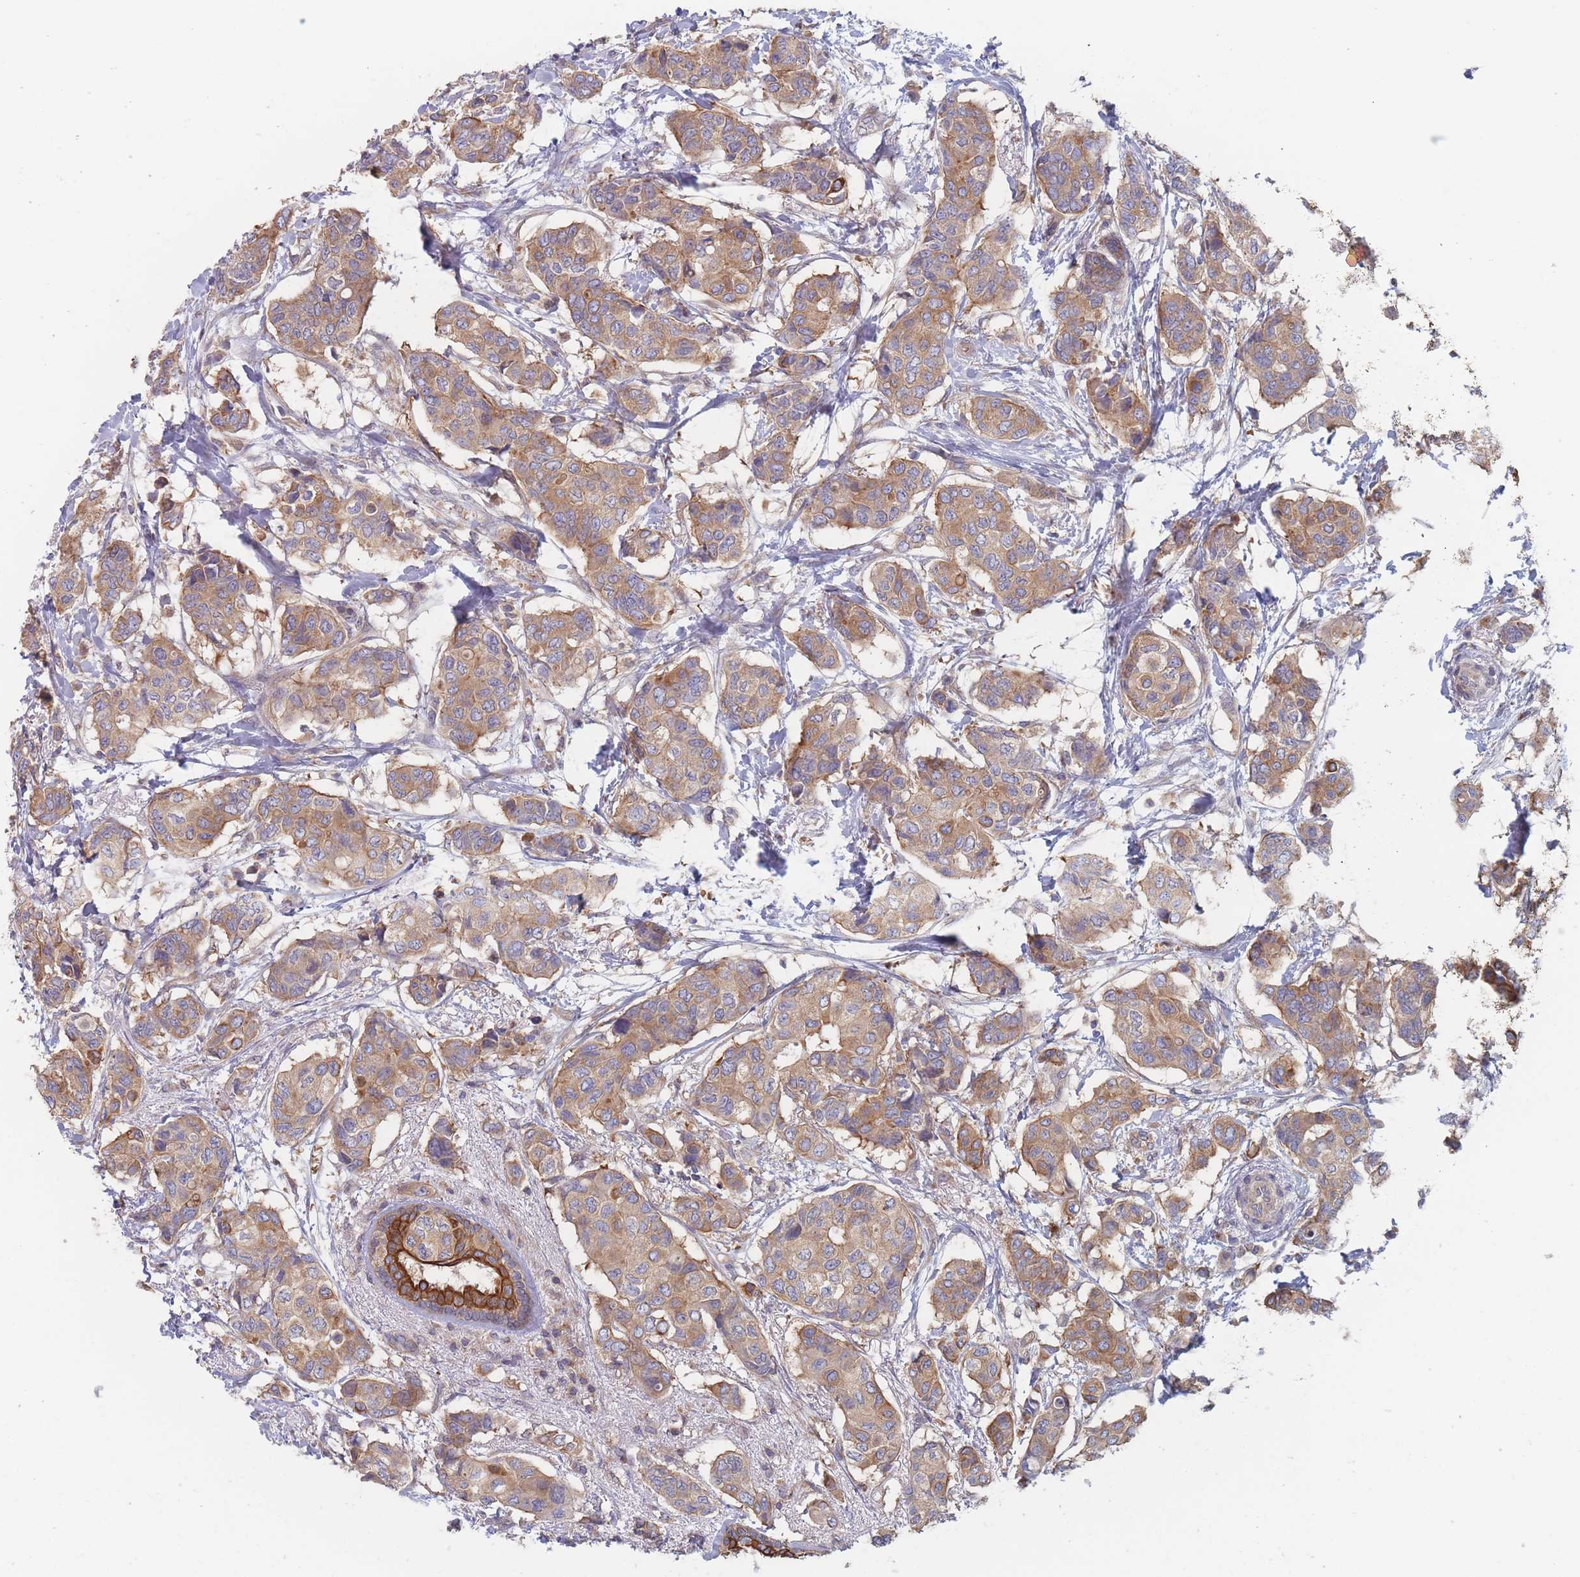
{"staining": {"intensity": "moderate", "quantity": ">75%", "location": "cytoplasmic/membranous"}, "tissue": "breast cancer", "cell_type": "Tumor cells", "image_type": "cancer", "snomed": [{"axis": "morphology", "description": "Lobular carcinoma"}, {"axis": "topography", "description": "Breast"}], "caption": "DAB (3,3'-diaminobenzidine) immunohistochemical staining of human breast lobular carcinoma displays moderate cytoplasmic/membranous protein staining in approximately >75% of tumor cells.", "gene": "EFCC1", "patient": {"sex": "female", "age": 51}}